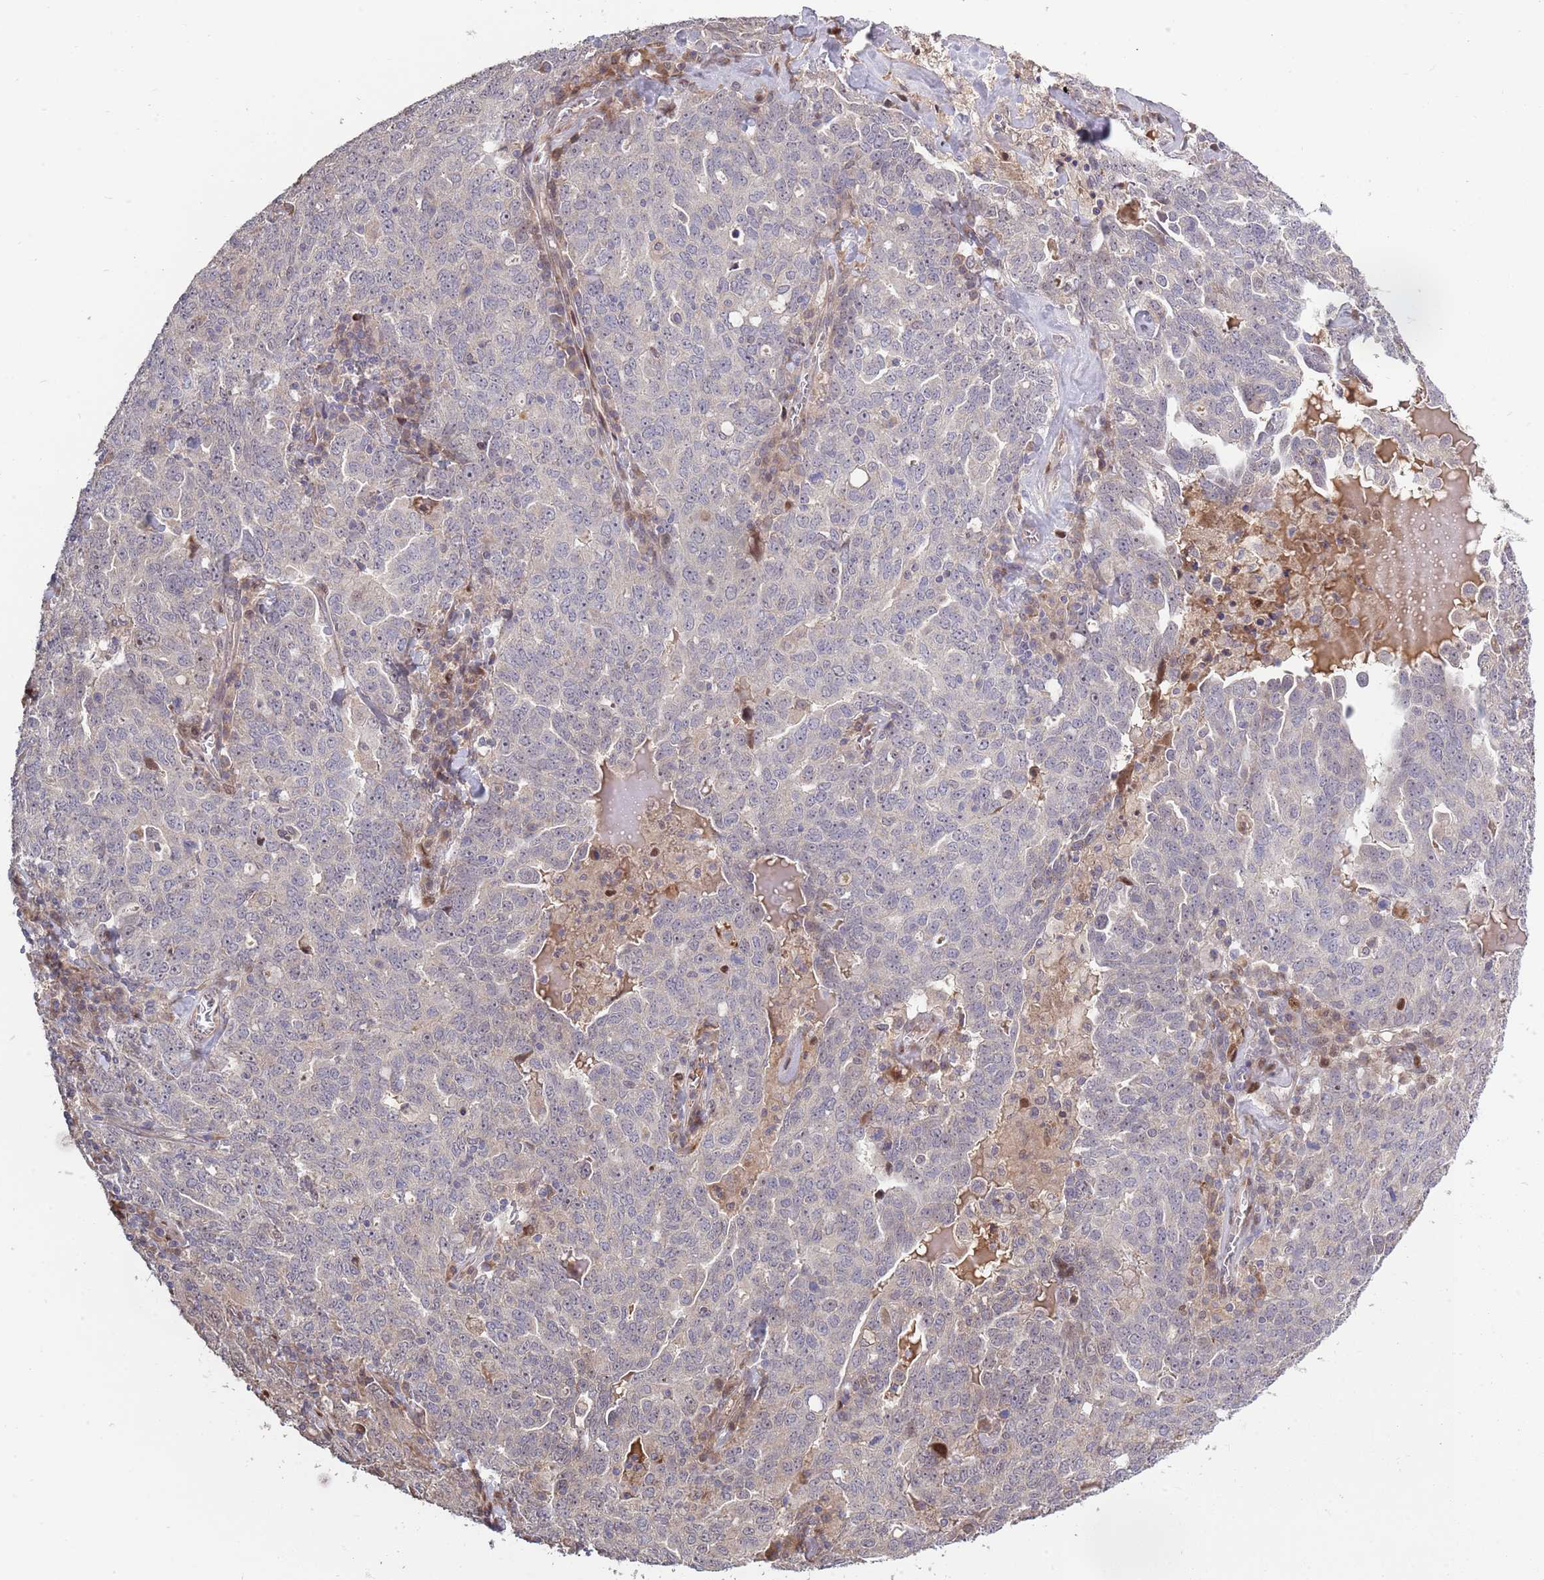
{"staining": {"intensity": "negative", "quantity": "none", "location": "none"}, "tissue": "ovarian cancer", "cell_type": "Tumor cells", "image_type": "cancer", "snomed": [{"axis": "morphology", "description": "Carcinoma, endometroid"}, {"axis": "topography", "description": "Ovary"}], "caption": "Endometroid carcinoma (ovarian) was stained to show a protein in brown. There is no significant staining in tumor cells.", "gene": "SYNDIG1L", "patient": {"sex": "female", "age": 62}}